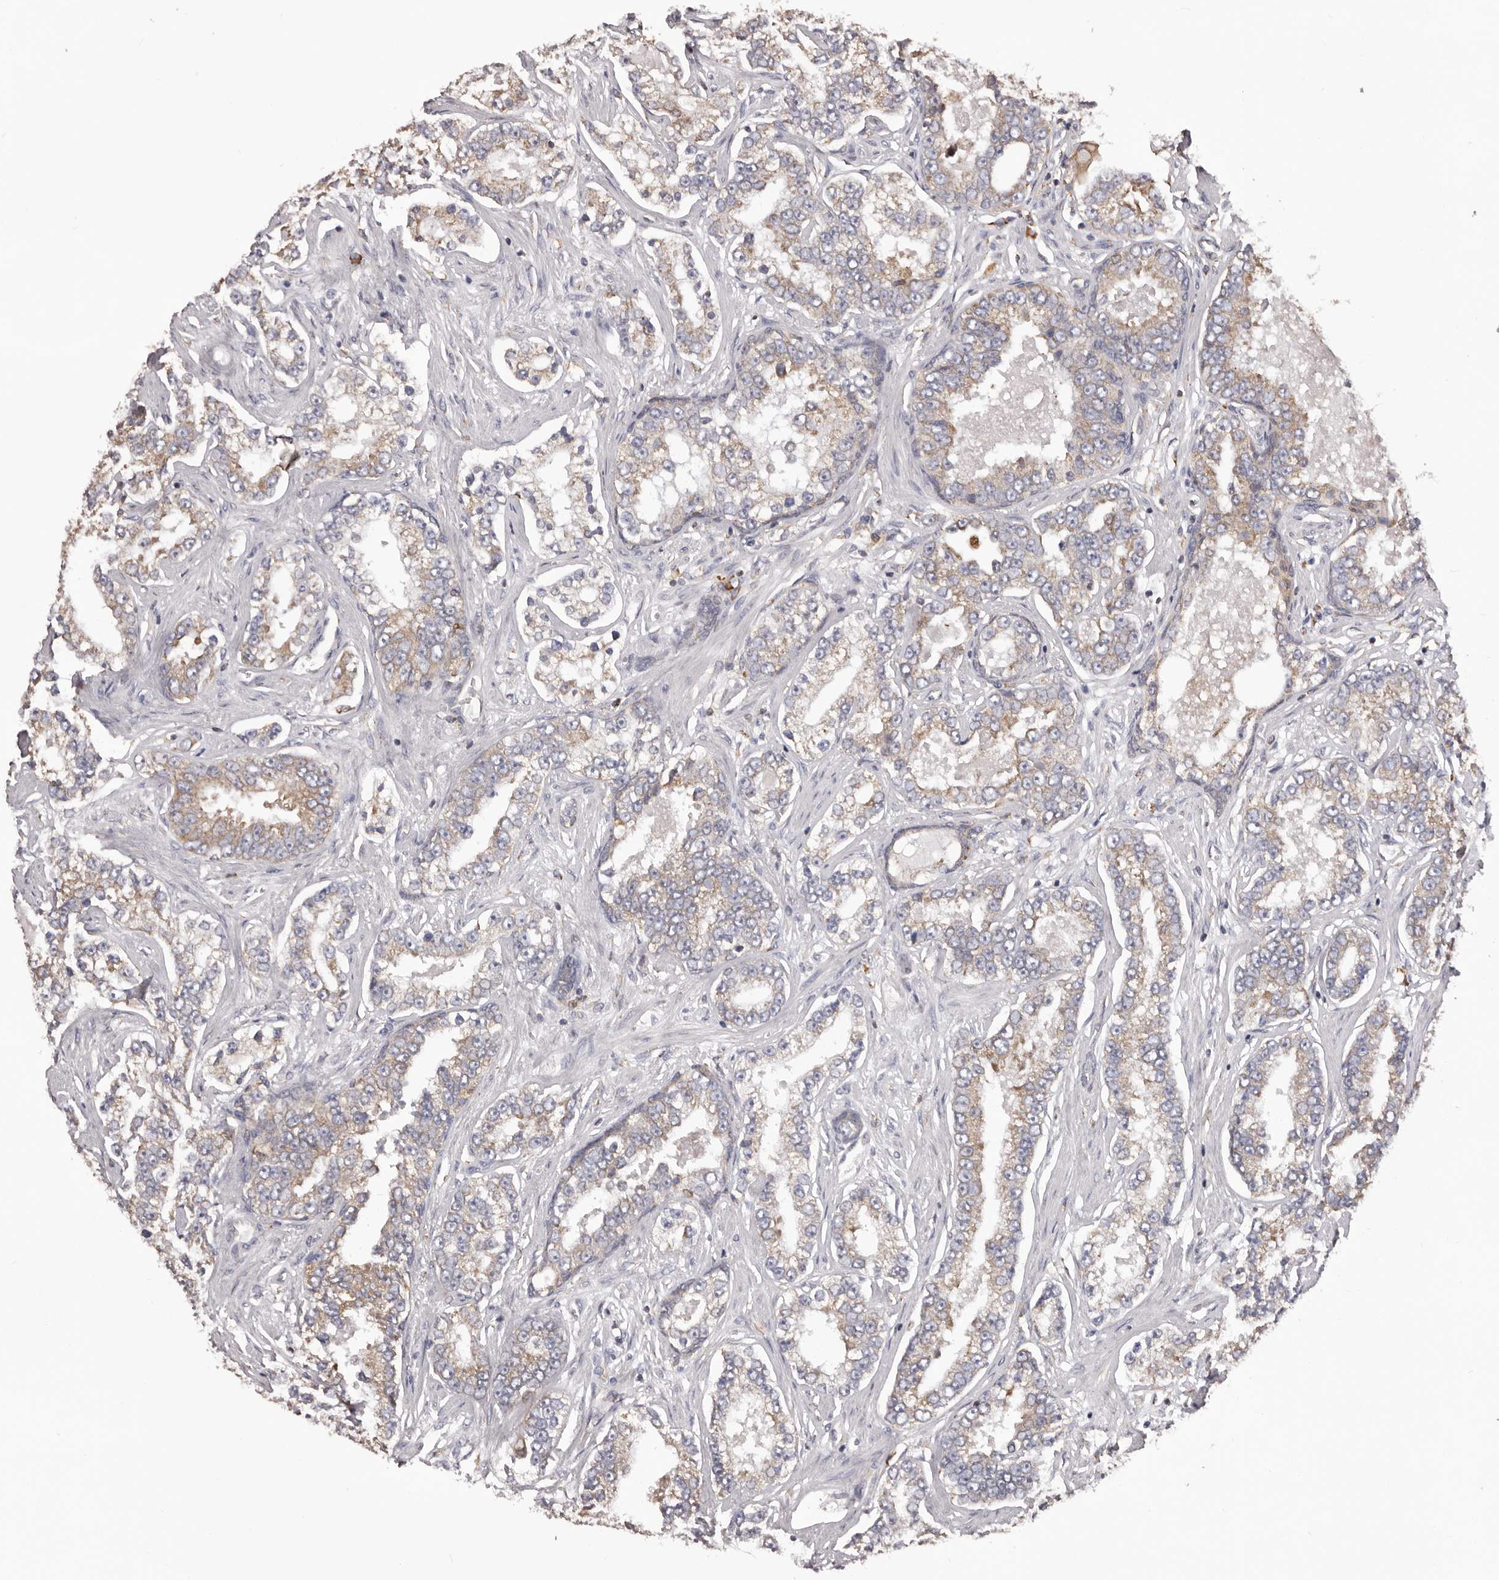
{"staining": {"intensity": "weak", "quantity": "<25%", "location": "cytoplasmic/membranous"}, "tissue": "prostate cancer", "cell_type": "Tumor cells", "image_type": "cancer", "snomed": [{"axis": "morphology", "description": "Normal tissue, NOS"}, {"axis": "morphology", "description": "Adenocarcinoma, High grade"}, {"axis": "topography", "description": "Prostate"}], "caption": "This is an immunohistochemistry image of adenocarcinoma (high-grade) (prostate). There is no expression in tumor cells.", "gene": "QRSL1", "patient": {"sex": "male", "age": 83}}